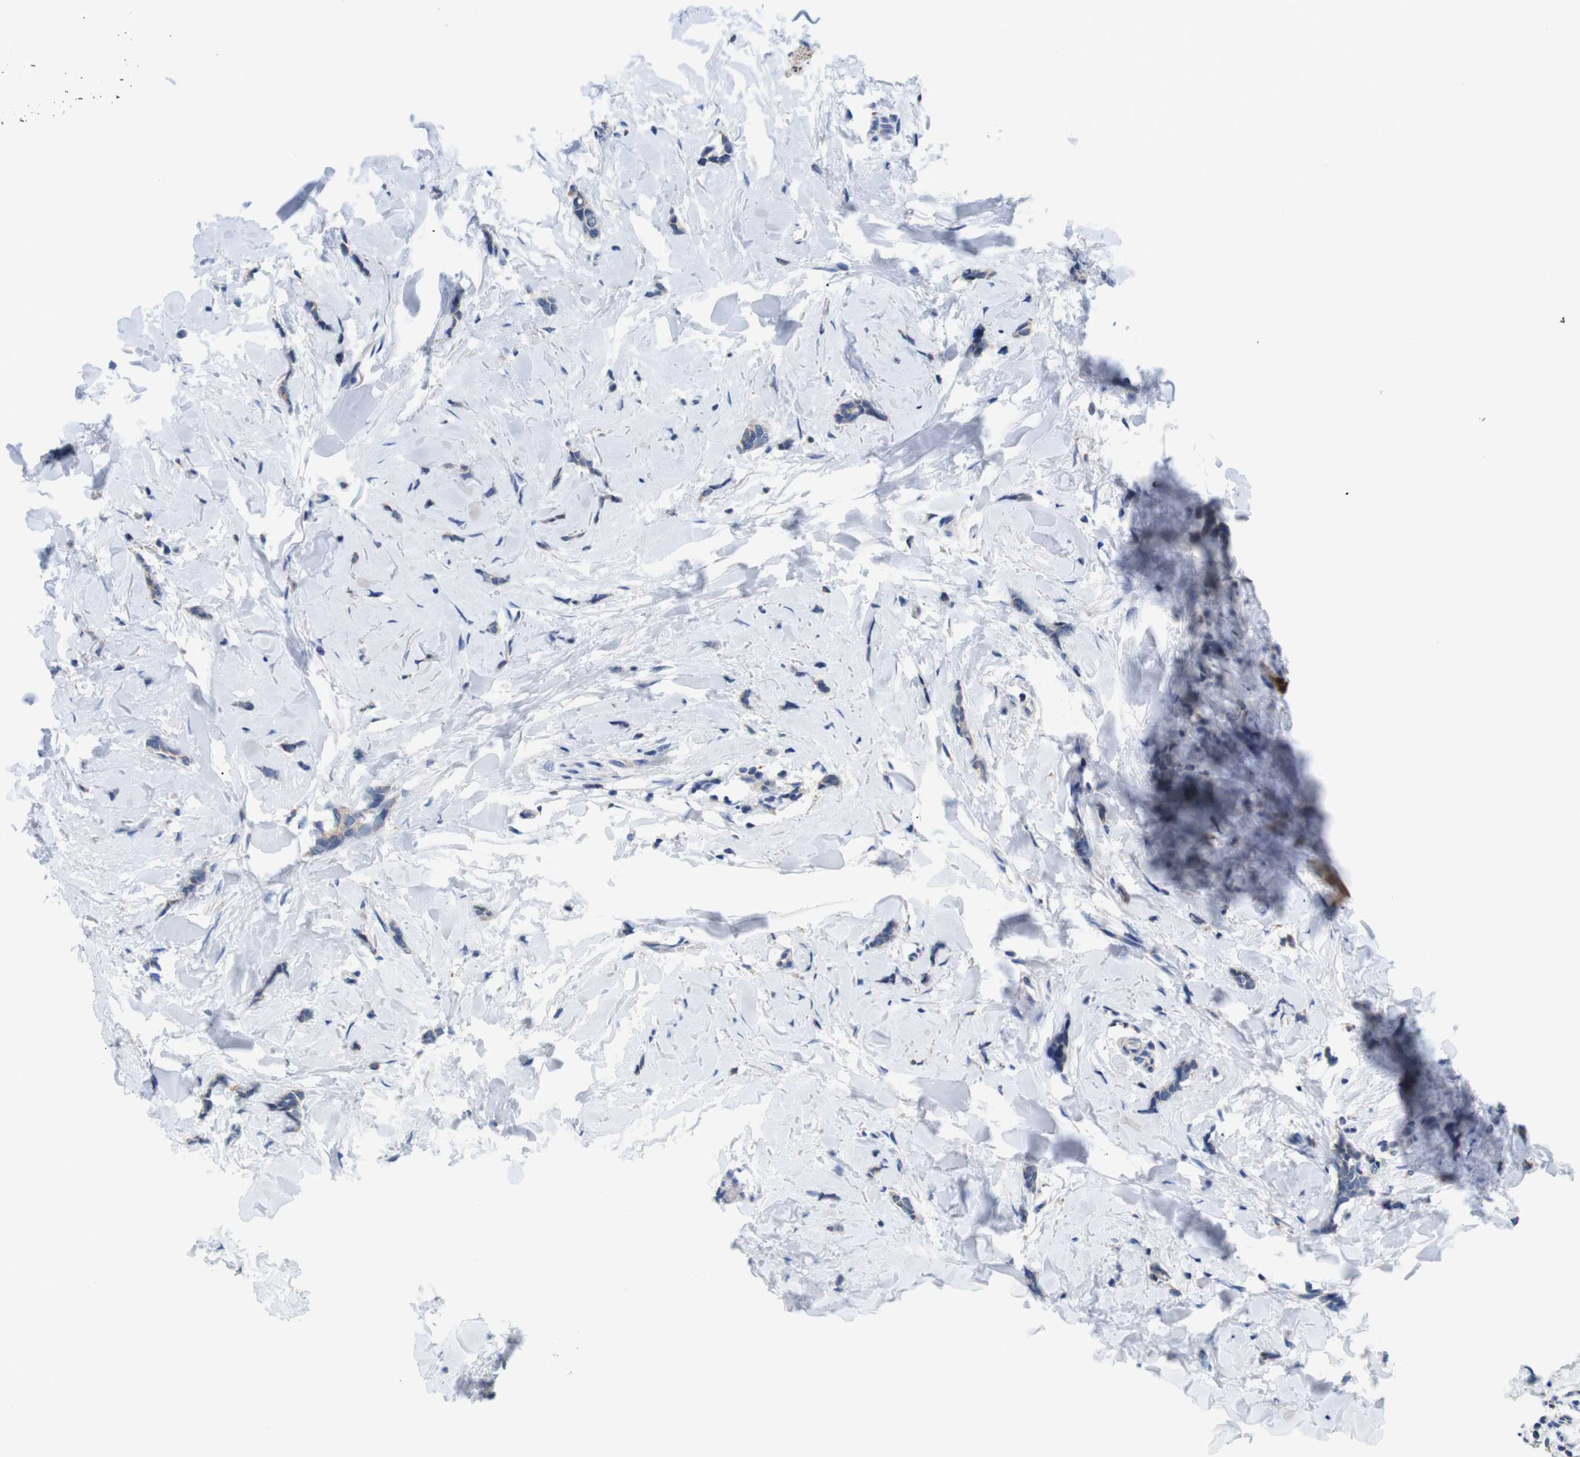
{"staining": {"intensity": "weak", "quantity": "<25%", "location": "cytoplasmic/membranous"}, "tissue": "breast cancer", "cell_type": "Tumor cells", "image_type": "cancer", "snomed": [{"axis": "morphology", "description": "Lobular carcinoma"}, {"axis": "topography", "description": "Skin"}, {"axis": "topography", "description": "Breast"}], "caption": "A micrograph of human lobular carcinoma (breast) is negative for staining in tumor cells.", "gene": "F2RL1", "patient": {"sex": "female", "age": 46}}